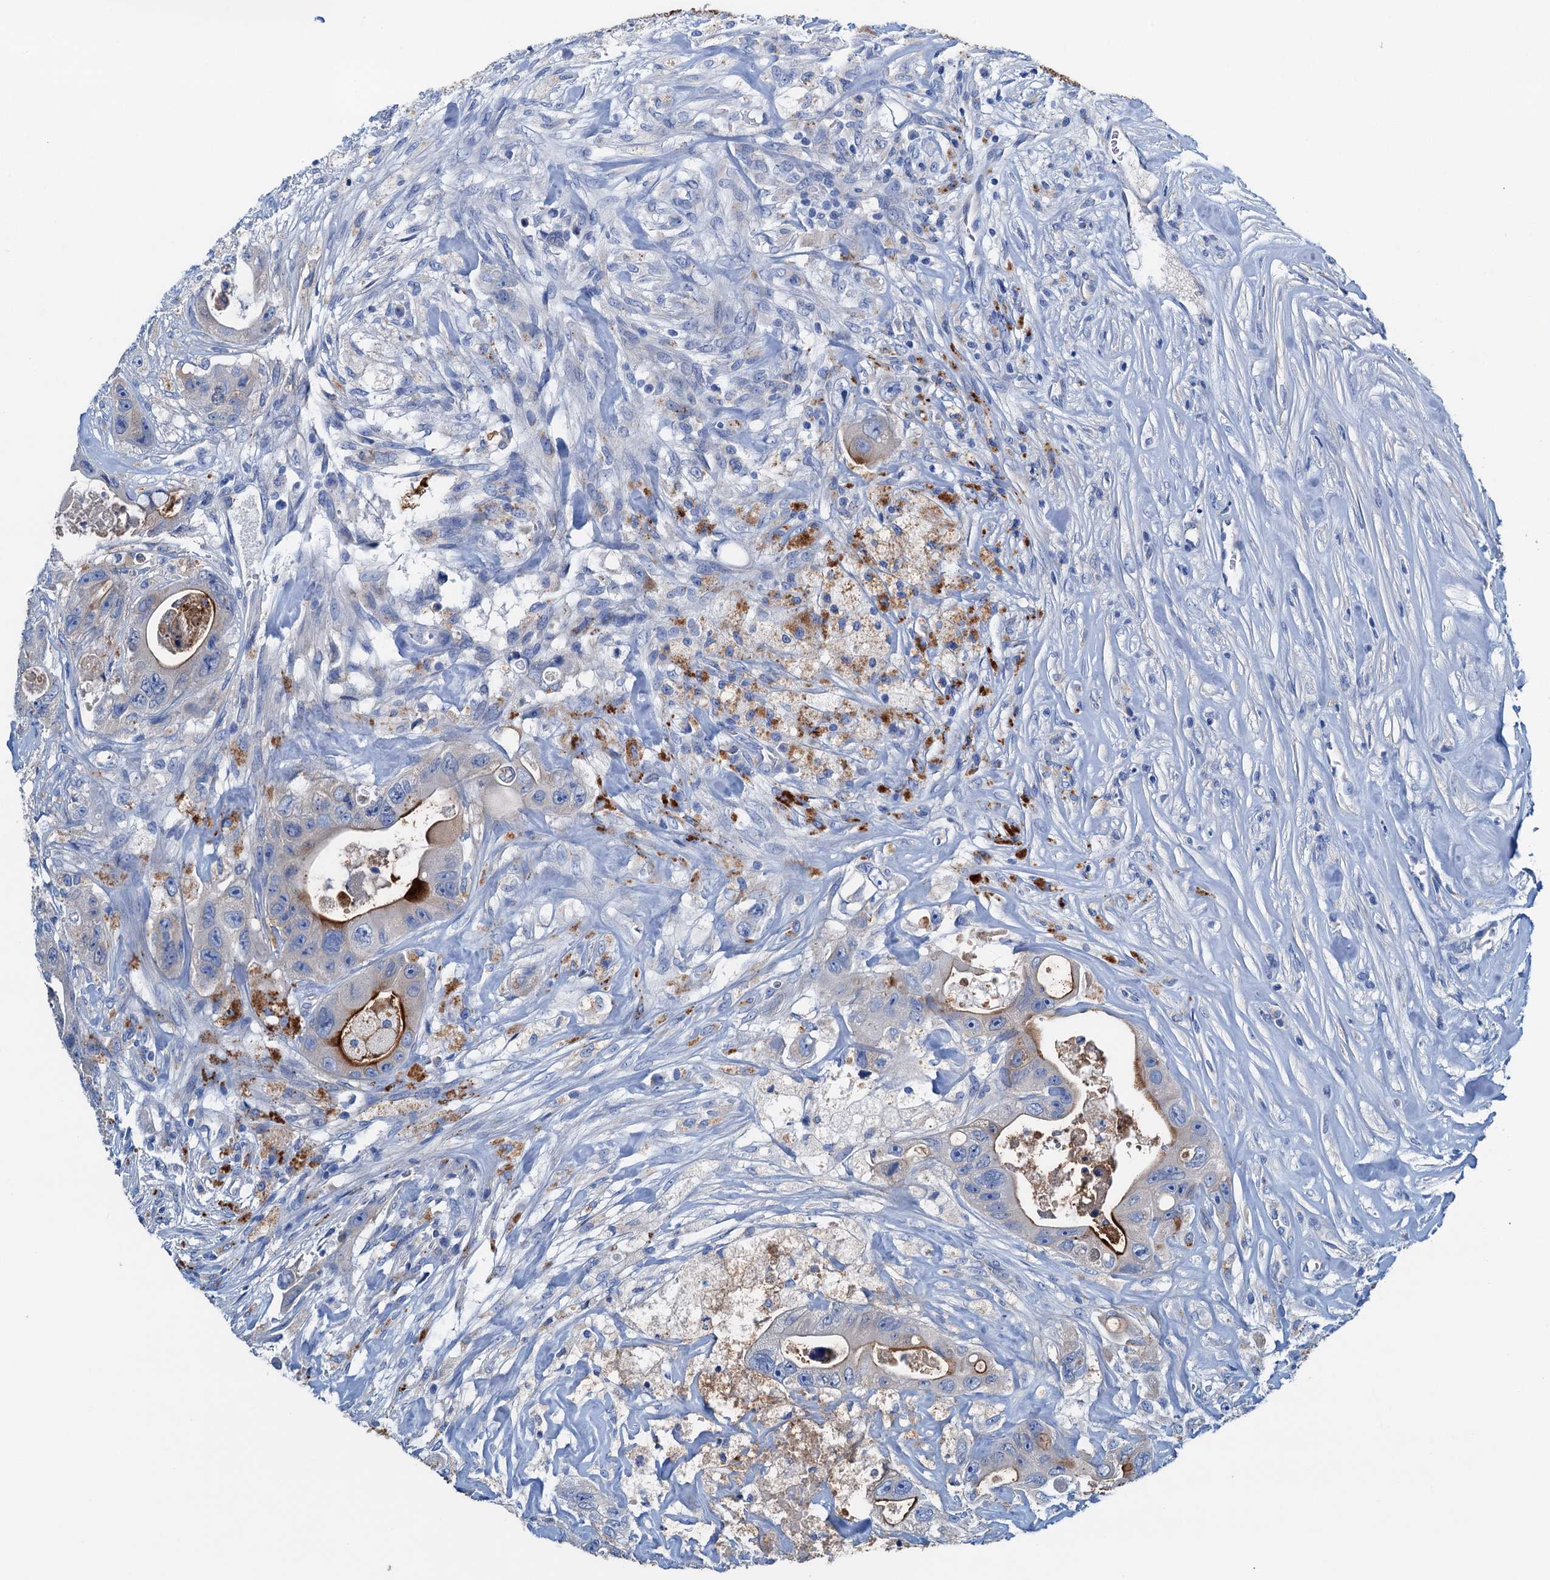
{"staining": {"intensity": "moderate", "quantity": "<25%", "location": "cytoplasmic/membranous"}, "tissue": "colorectal cancer", "cell_type": "Tumor cells", "image_type": "cancer", "snomed": [{"axis": "morphology", "description": "Adenocarcinoma, NOS"}, {"axis": "topography", "description": "Colon"}], "caption": "Immunohistochemistry staining of colorectal cancer, which displays low levels of moderate cytoplasmic/membranous staining in about <25% of tumor cells indicating moderate cytoplasmic/membranous protein expression. The staining was performed using DAB (3,3'-diaminobenzidine) (brown) for protein detection and nuclei were counterstained in hematoxylin (blue).", "gene": "C1QTNF4", "patient": {"sex": "female", "age": 46}}